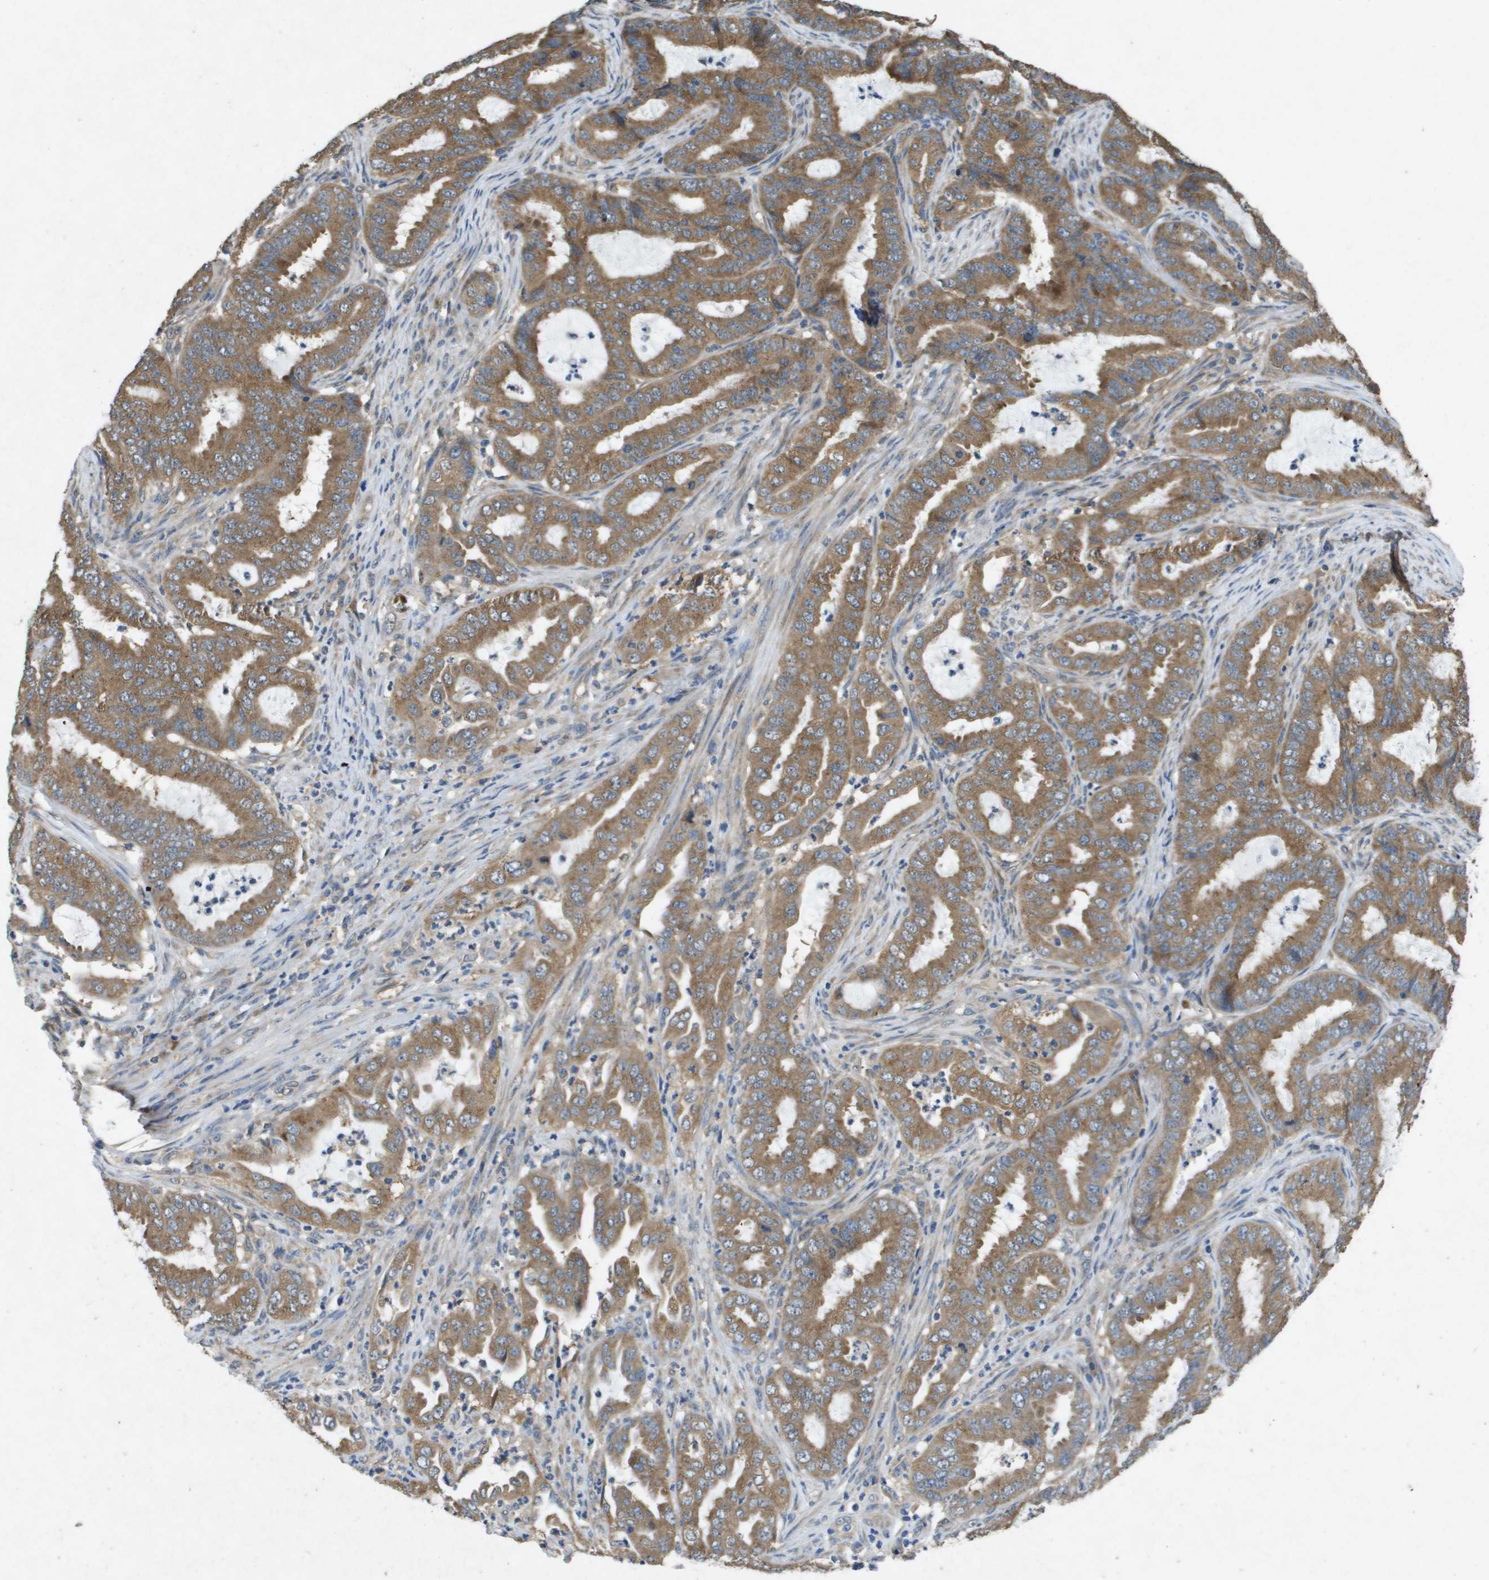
{"staining": {"intensity": "moderate", "quantity": ">75%", "location": "cytoplasmic/membranous"}, "tissue": "endometrial cancer", "cell_type": "Tumor cells", "image_type": "cancer", "snomed": [{"axis": "morphology", "description": "Adenocarcinoma, NOS"}, {"axis": "topography", "description": "Endometrium"}], "caption": "High-power microscopy captured an immunohistochemistry (IHC) micrograph of endometrial cancer, revealing moderate cytoplasmic/membranous staining in approximately >75% of tumor cells.", "gene": "PTPRT", "patient": {"sex": "female", "age": 70}}